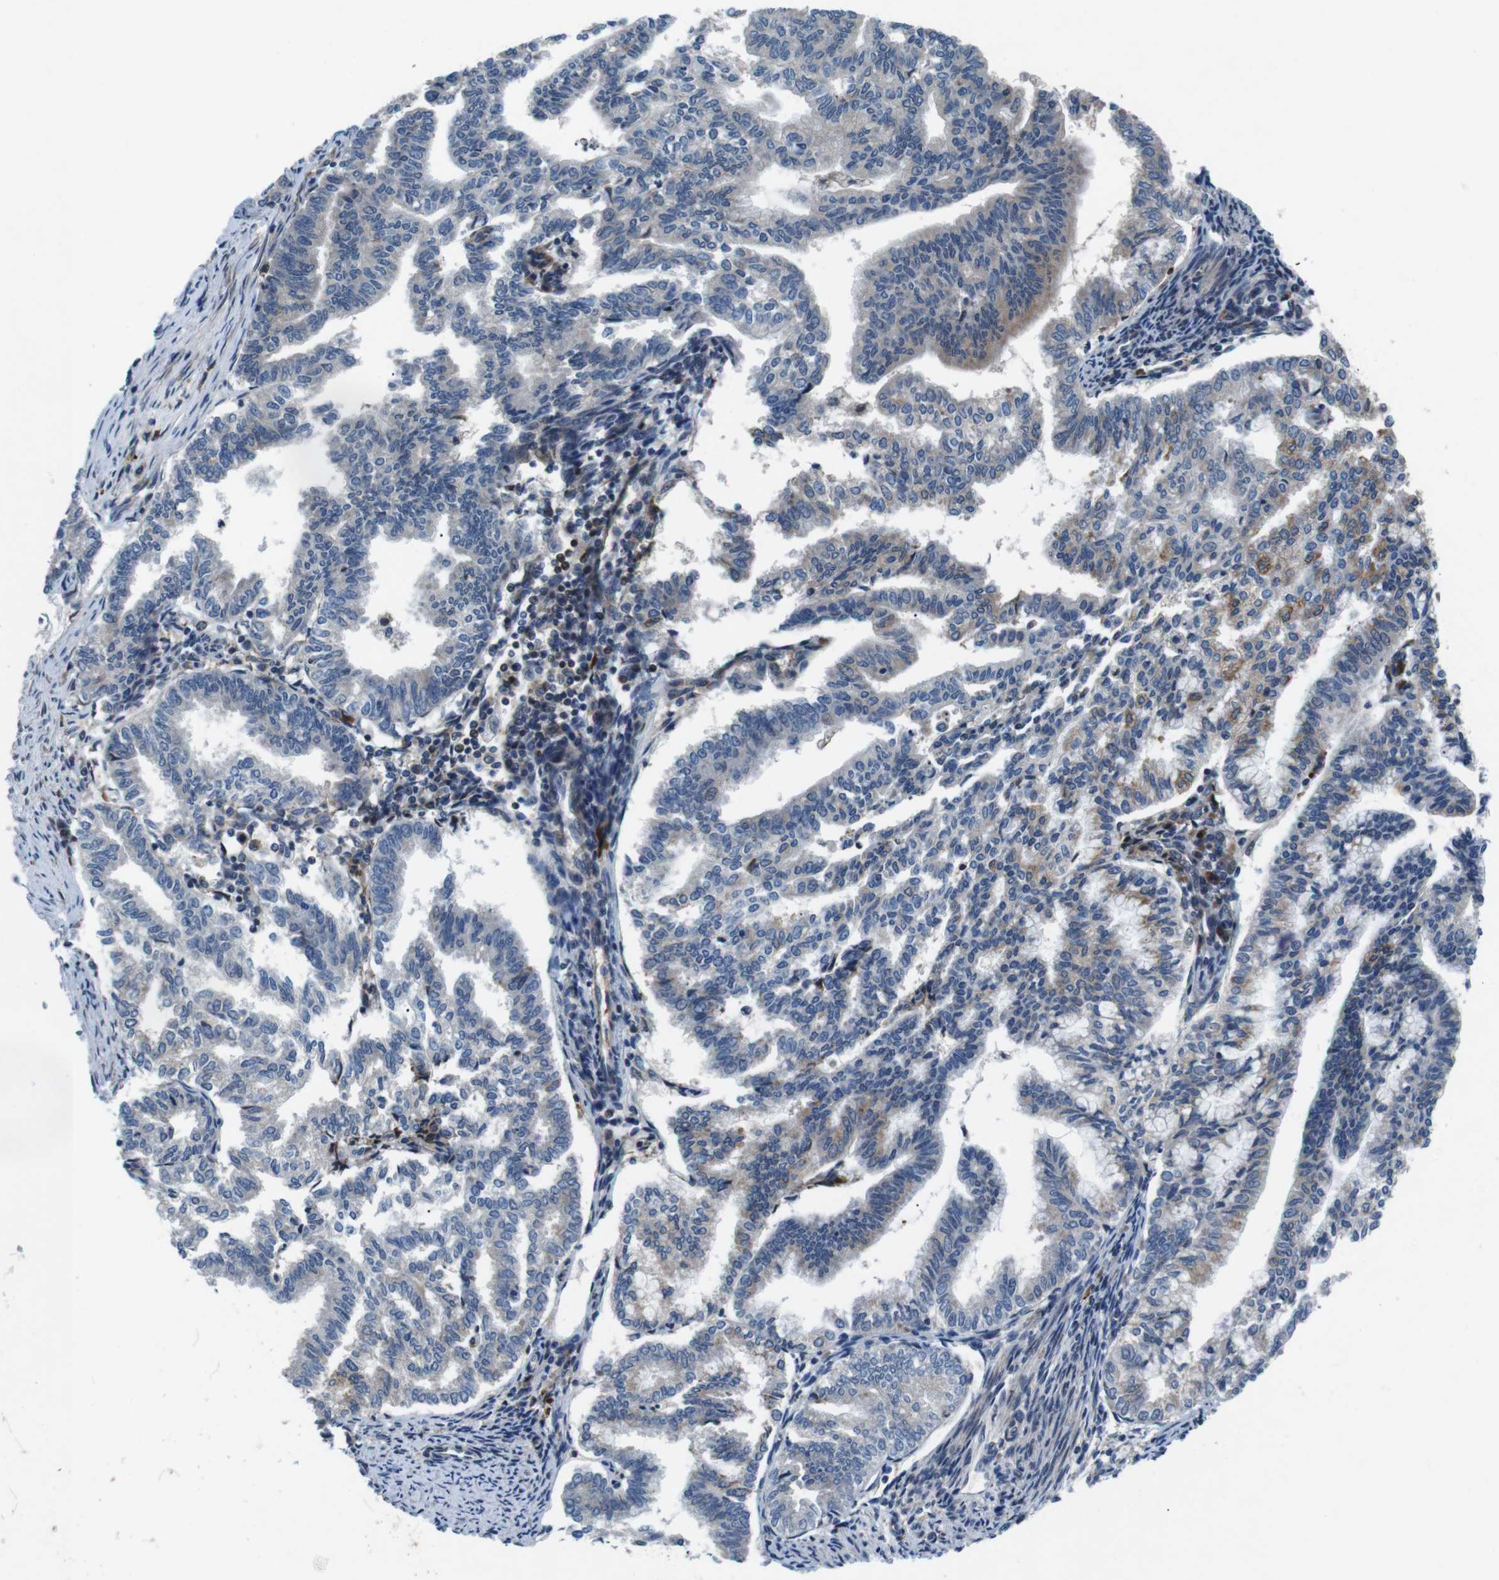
{"staining": {"intensity": "moderate", "quantity": "<25%", "location": "cytoplasmic/membranous"}, "tissue": "endometrial cancer", "cell_type": "Tumor cells", "image_type": "cancer", "snomed": [{"axis": "morphology", "description": "Adenocarcinoma, NOS"}, {"axis": "topography", "description": "Endometrium"}], "caption": "This image demonstrates IHC staining of human adenocarcinoma (endometrial), with low moderate cytoplasmic/membranous positivity in approximately <25% of tumor cells.", "gene": "JAK1", "patient": {"sex": "female", "age": 79}}